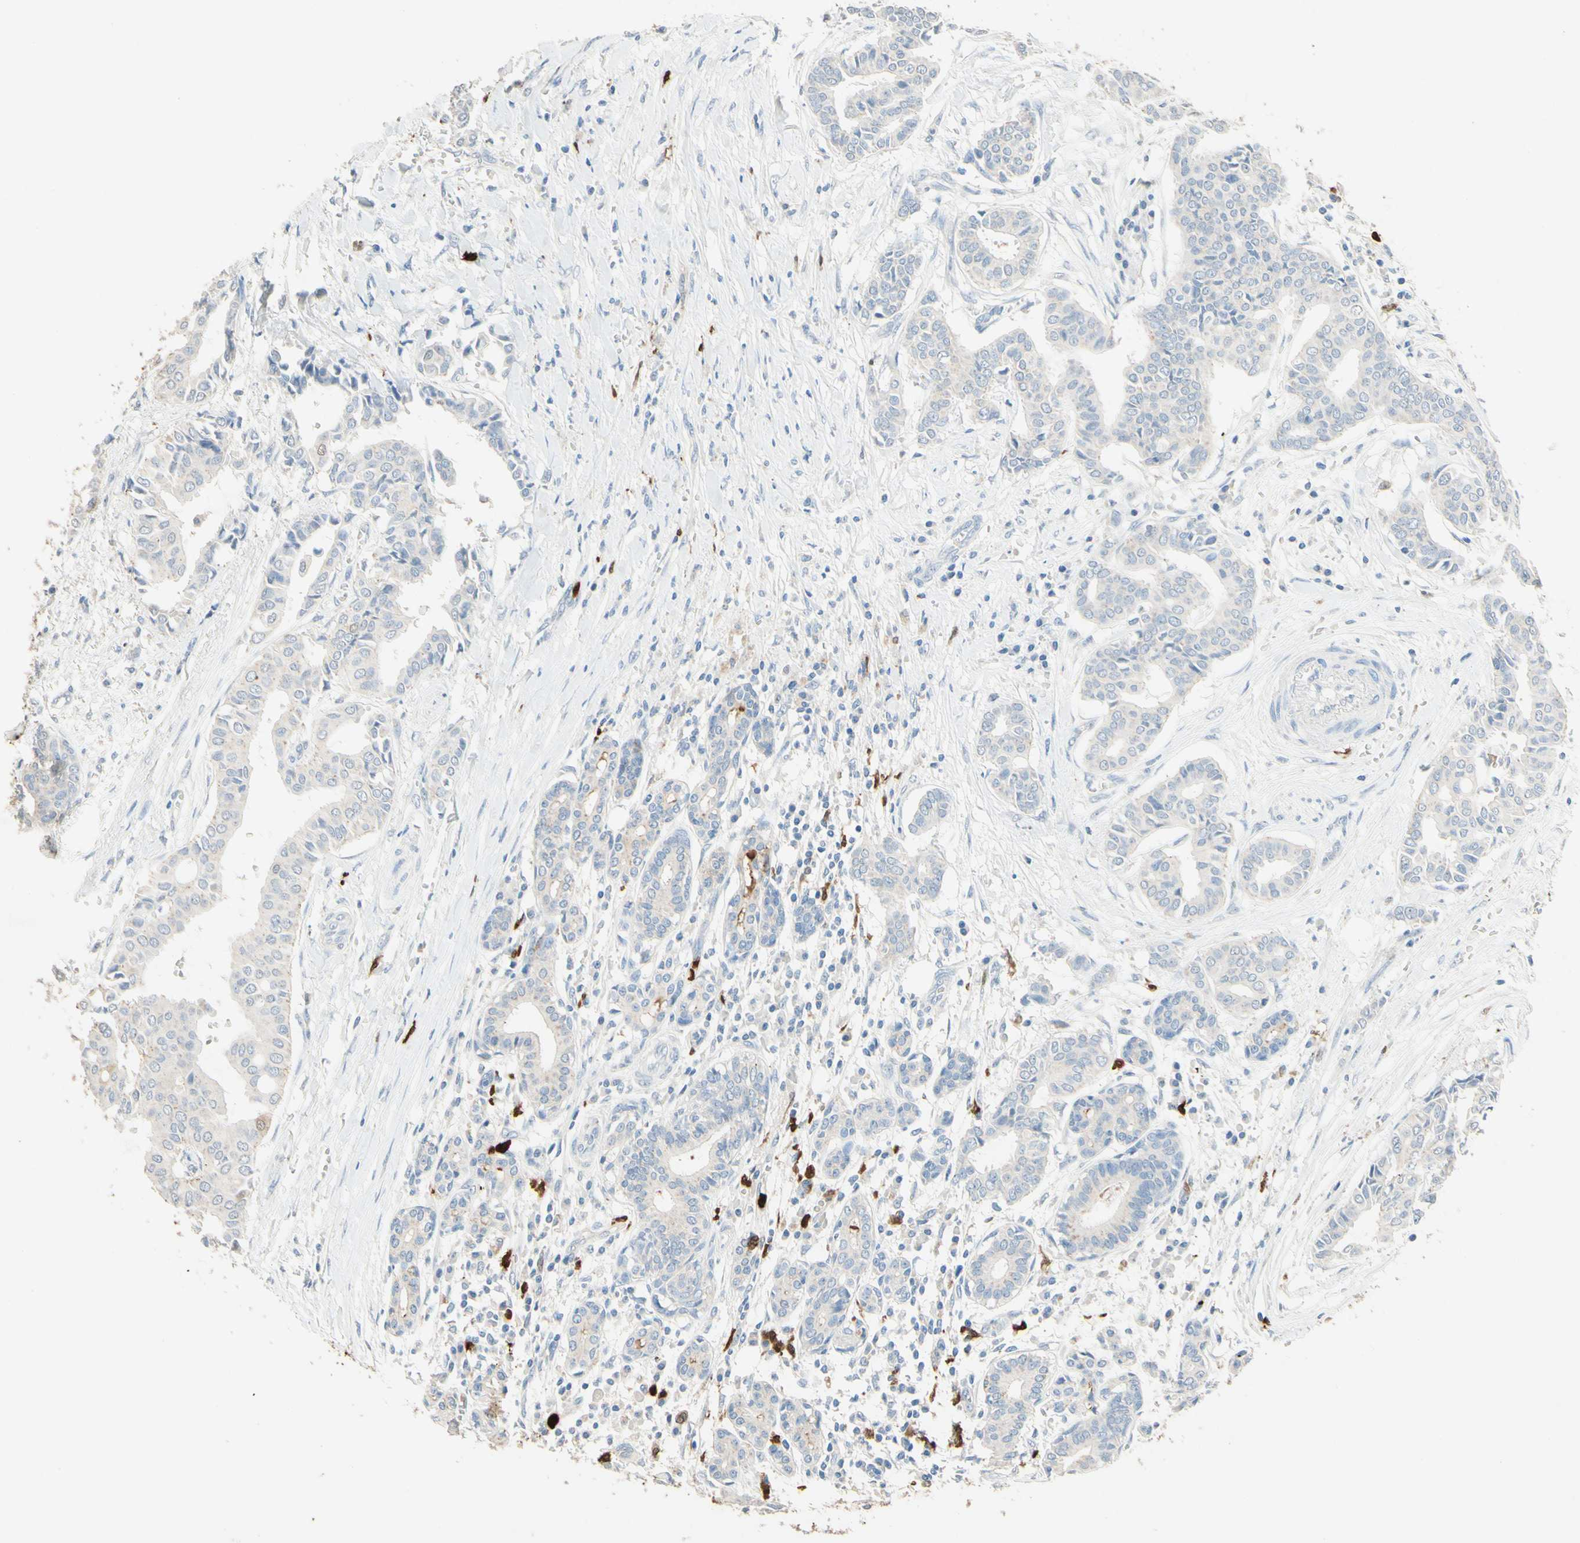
{"staining": {"intensity": "negative", "quantity": "none", "location": "none"}, "tissue": "head and neck cancer", "cell_type": "Tumor cells", "image_type": "cancer", "snomed": [{"axis": "morphology", "description": "Adenocarcinoma, NOS"}, {"axis": "topography", "description": "Salivary gland"}, {"axis": "topography", "description": "Head-Neck"}], "caption": "This image is of head and neck cancer (adenocarcinoma) stained with IHC to label a protein in brown with the nuclei are counter-stained blue. There is no staining in tumor cells.", "gene": "NFKBIZ", "patient": {"sex": "female", "age": 59}}